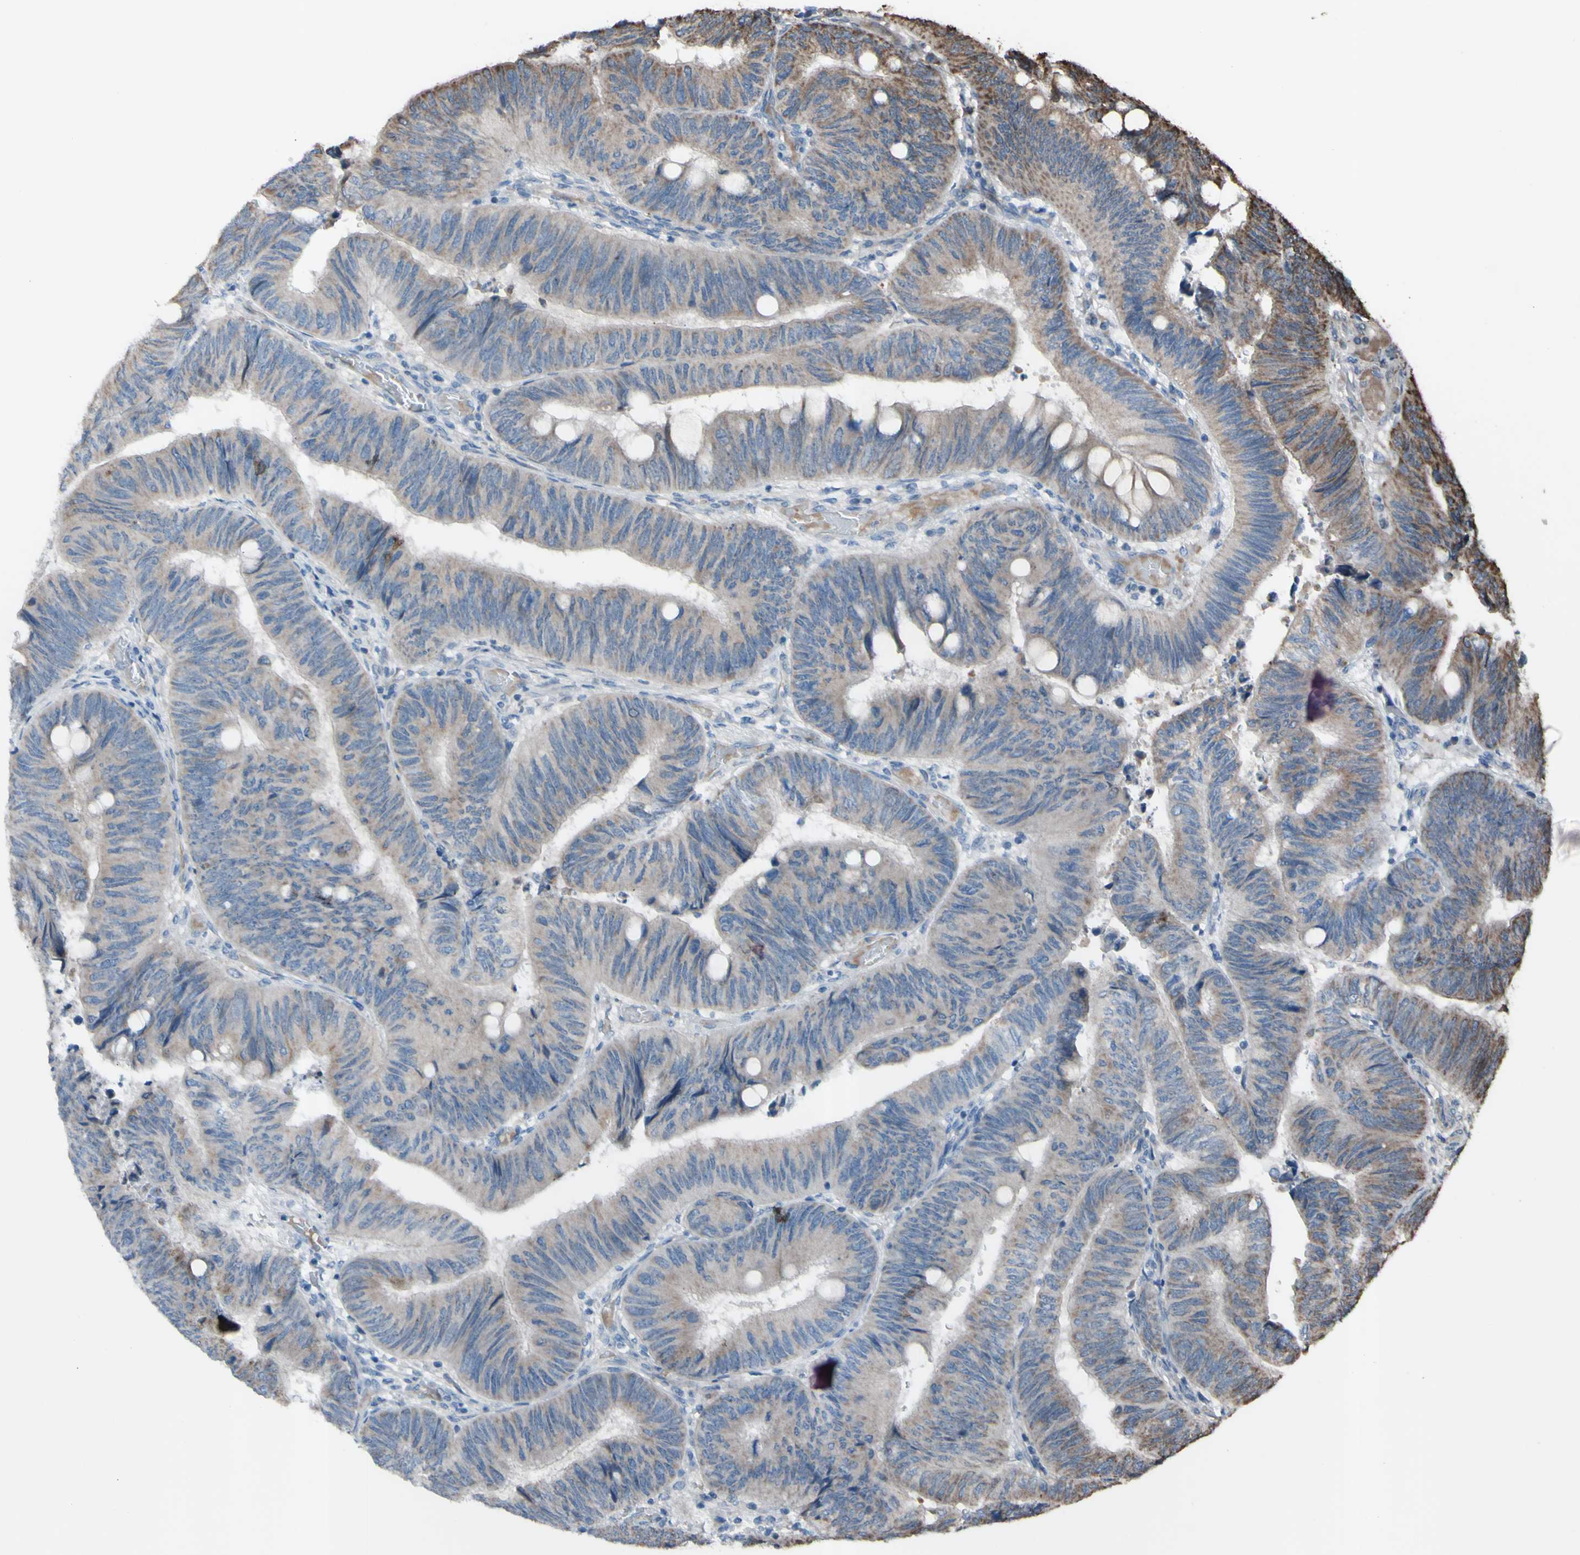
{"staining": {"intensity": "weak", "quantity": "<25%", "location": "cytoplasmic/membranous"}, "tissue": "colorectal cancer", "cell_type": "Tumor cells", "image_type": "cancer", "snomed": [{"axis": "morphology", "description": "Normal tissue, NOS"}, {"axis": "morphology", "description": "Adenocarcinoma, NOS"}, {"axis": "topography", "description": "Rectum"}, {"axis": "topography", "description": "Peripheral nerve tissue"}], "caption": "Human colorectal cancer stained for a protein using immunohistochemistry displays no positivity in tumor cells.", "gene": "ACOT8", "patient": {"sex": "male", "age": 92}}